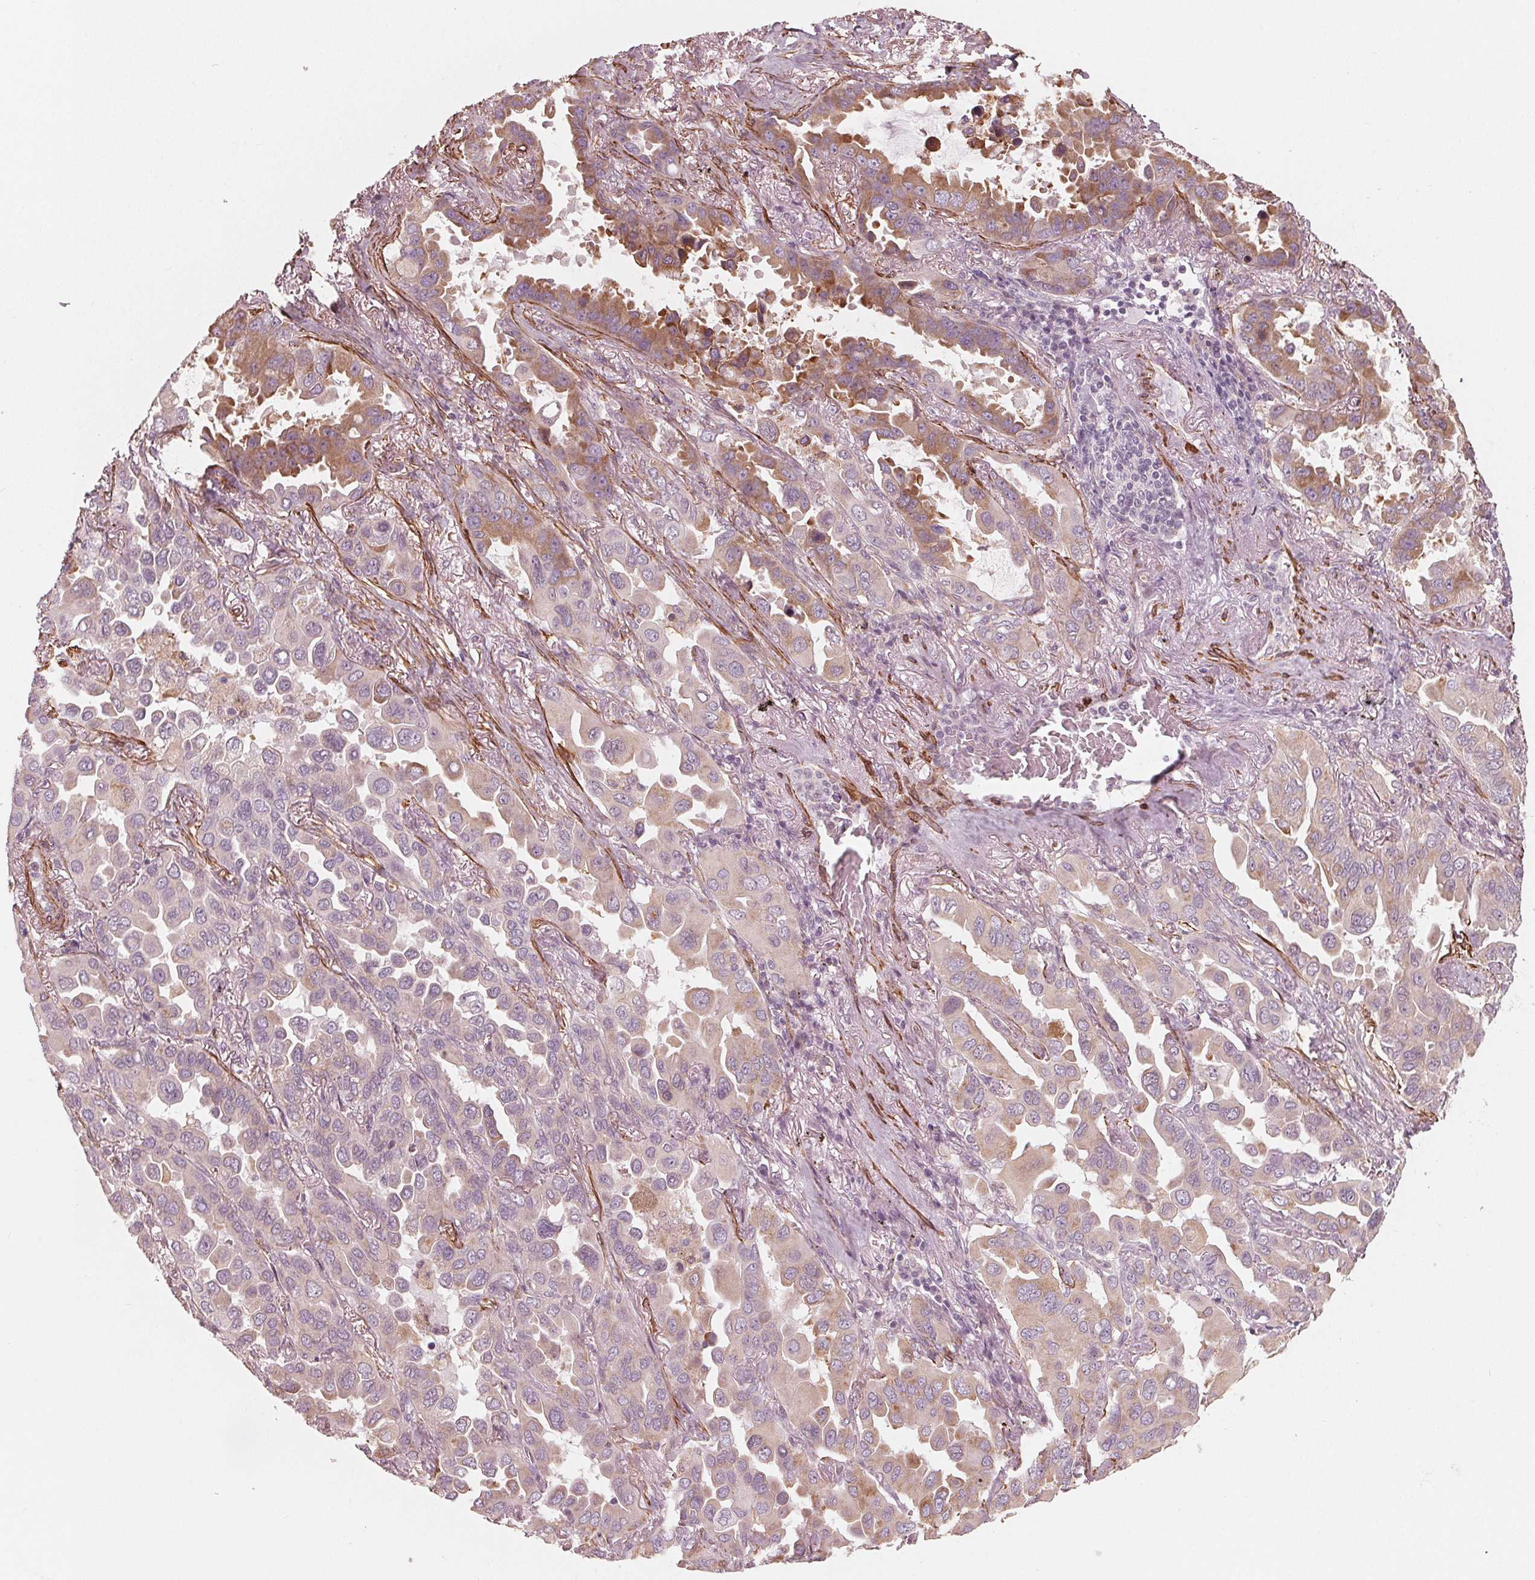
{"staining": {"intensity": "moderate", "quantity": "<25%", "location": "cytoplasmic/membranous"}, "tissue": "lung cancer", "cell_type": "Tumor cells", "image_type": "cancer", "snomed": [{"axis": "morphology", "description": "Adenocarcinoma, NOS"}, {"axis": "topography", "description": "Lung"}], "caption": "IHC (DAB (3,3'-diaminobenzidine)) staining of human lung cancer (adenocarcinoma) exhibits moderate cytoplasmic/membranous protein positivity in about <25% of tumor cells.", "gene": "MIER3", "patient": {"sex": "male", "age": 64}}